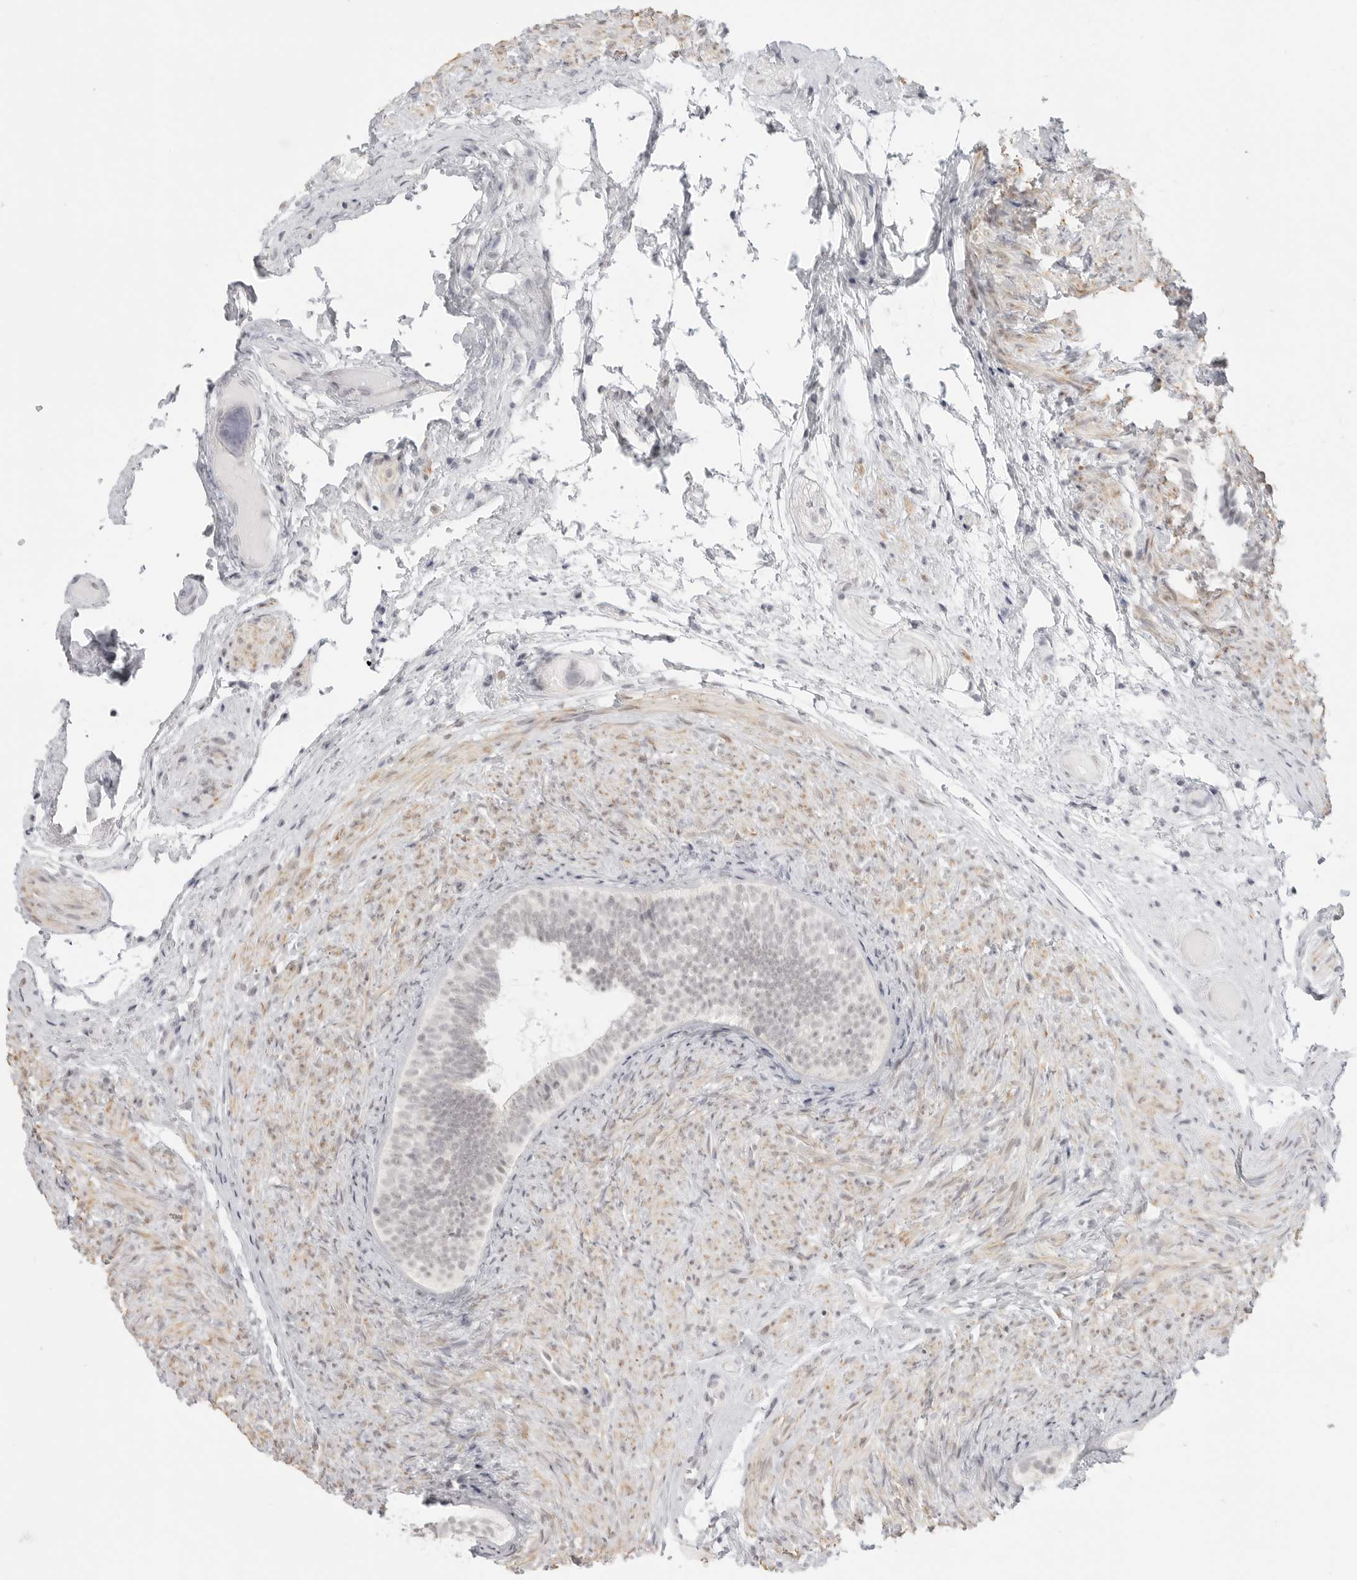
{"staining": {"intensity": "weak", "quantity": "25%-75%", "location": "nuclear"}, "tissue": "epididymis", "cell_type": "Glandular cells", "image_type": "normal", "snomed": [{"axis": "morphology", "description": "Normal tissue, NOS"}, {"axis": "topography", "description": "Epididymis"}], "caption": "Epididymis stained with DAB (3,3'-diaminobenzidine) immunohistochemistry (IHC) reveals low levels of weak nuclear expression in about 25%-75% of glandular cells.", "gene": "KLK11", "patient": {"sex": "male", "age": 5}}